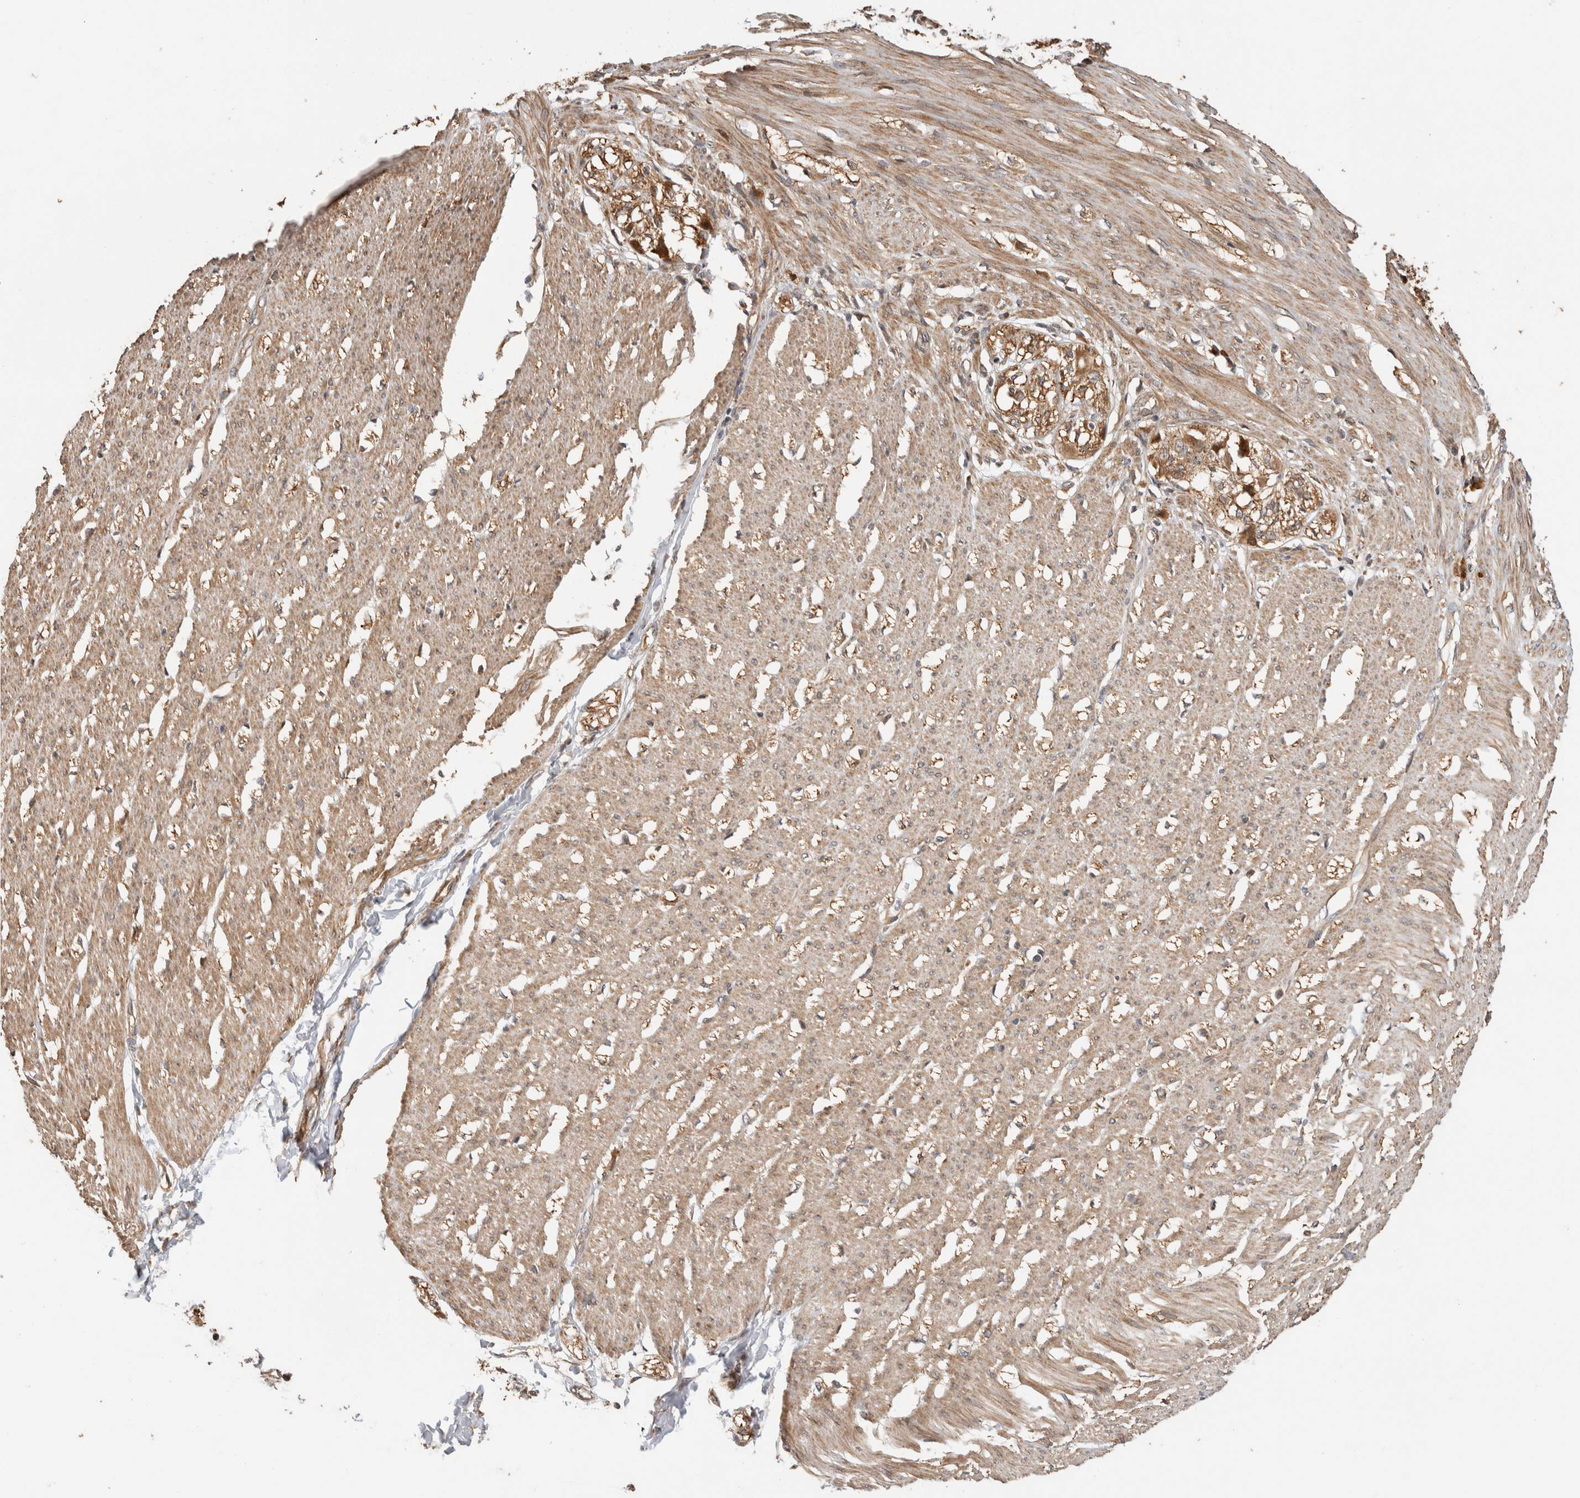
{"staining": {"intensity": "moderate", "quantity": ">75%", "location": "cytoplasmic/membranous"}, "tissue": "smooth muscle", "cell_type": "Smooth muscle cells", "image_type": "normal", "snomed": [{"axis": "morphology", "description": "Normal tissue, NOS"}, {"axis": "morphology", "description": "Adenocarcinoma, NOS"}, {"axis": "topography", "description": "Colon"}, {"axis": "topography", "description": "Peripheral nerve tissue"}], "caption": "The immunohistochemical stain highlights moderate cytoplasmic/membranous staining in smooth muscle cells of benign smooth muscle. (Stains: DAB in brown, nuclei in blue, Microscopy: brightfield microscopy at high magnification).", "gene": "PCDHB15", "patient": {"sex": "male", "age": 14}}